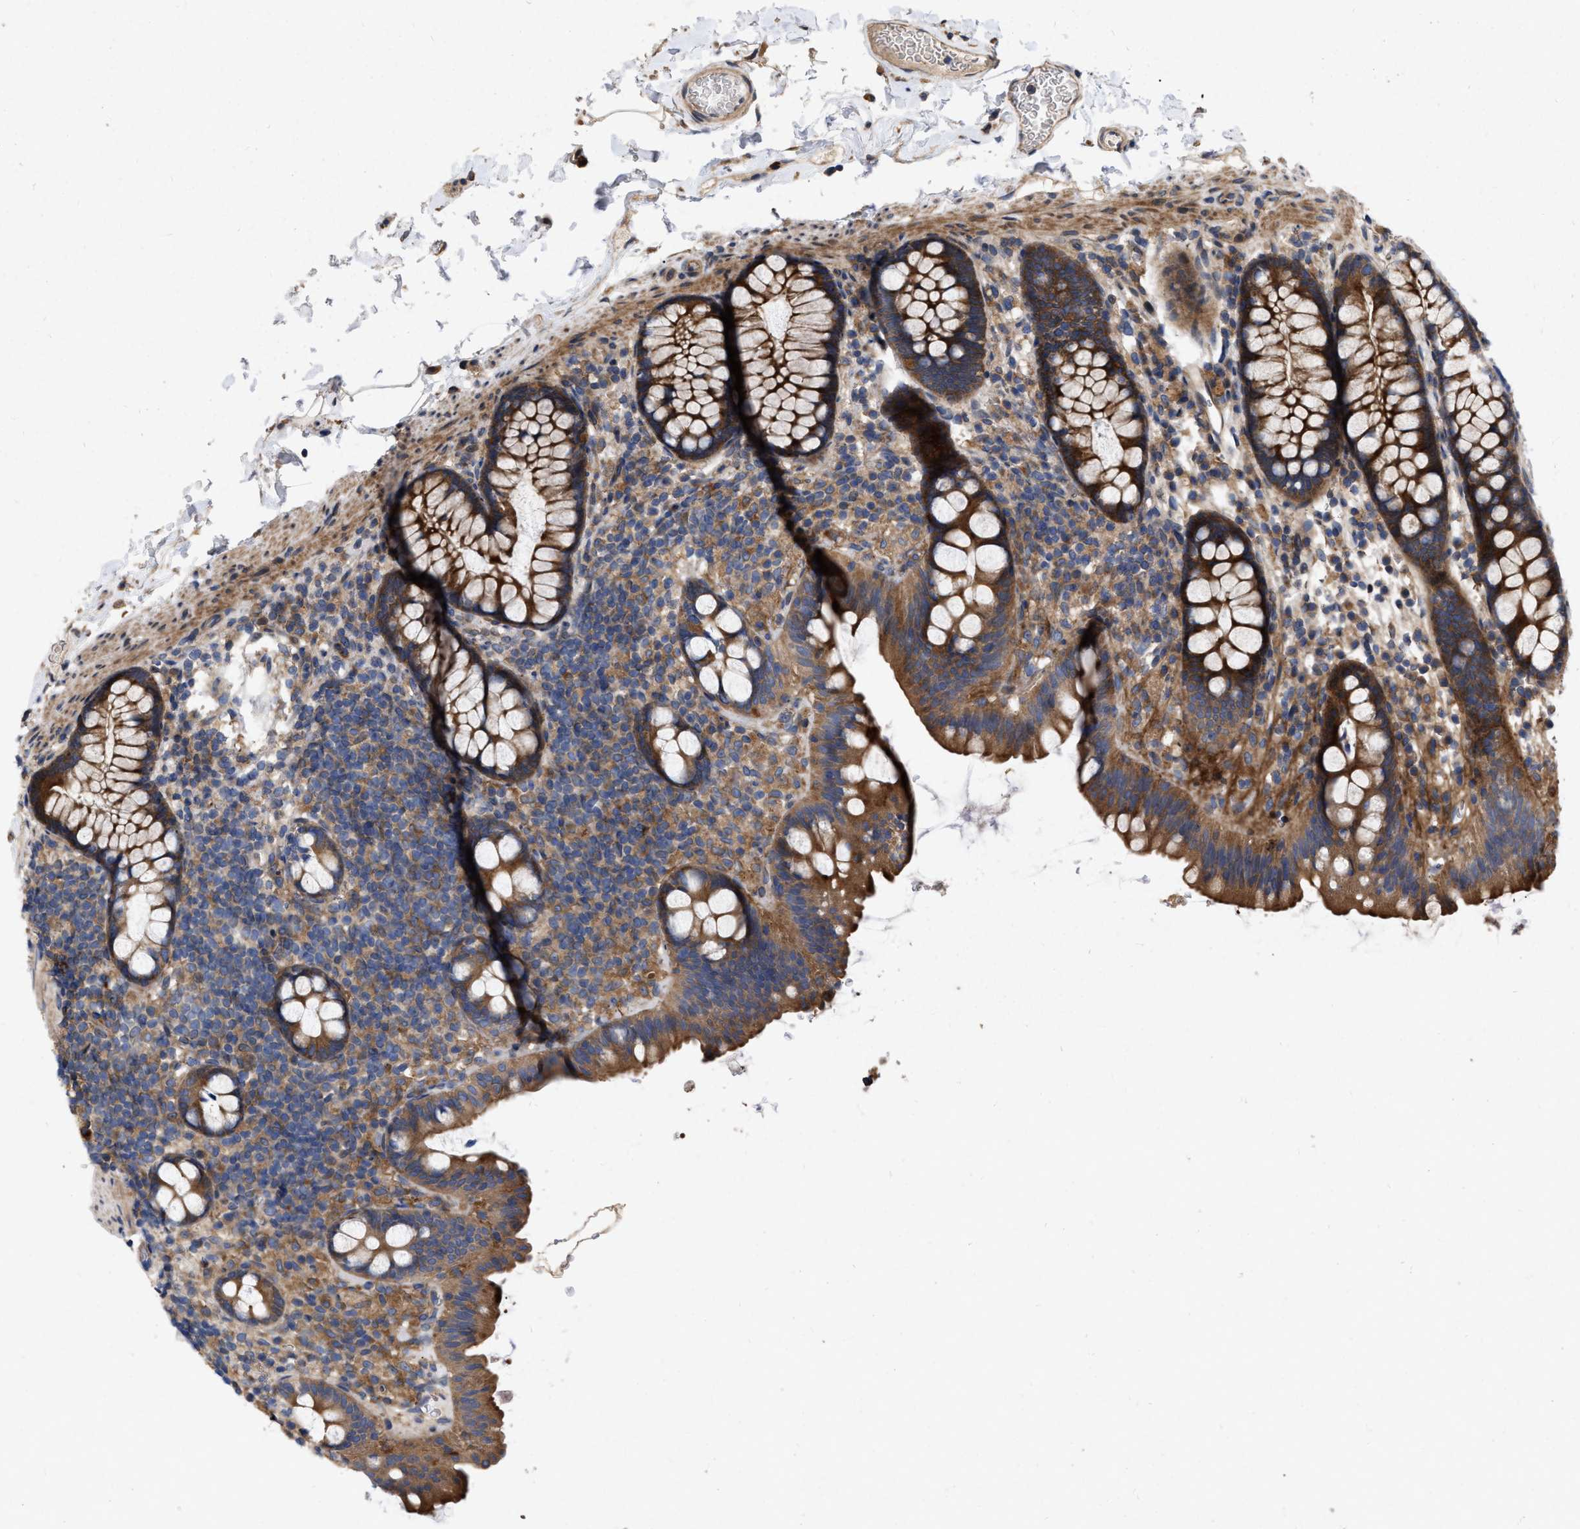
{"staining": {"intensity": "moderate", "quantity": ">75%", "location": "cytoplasmic/membranous"}, "tissue": "colon", "cell_type": "Endothelial cells", "image_type": "normal", "snomed": [{"axis": "morphology", "description": "Normal tissue, NOS"}, {"axis": "topography", "description": "Colon"}], "caption": "Immunohistochemistry staining of unremarkable colon, which reveals medium levels of moderate cytoplasmic/membranous expression in about >75% of endothelial cells indicating moderate cytoplasmic/membranous protein staining. The staining was performed using DAB (3,3'-diaminobenzidine) (brown) for protein detection and nuclei were counterstained in hematoxylin (blue).", "gene": "CDKN2C", "patient": {"sex": "female", "age": 80}}